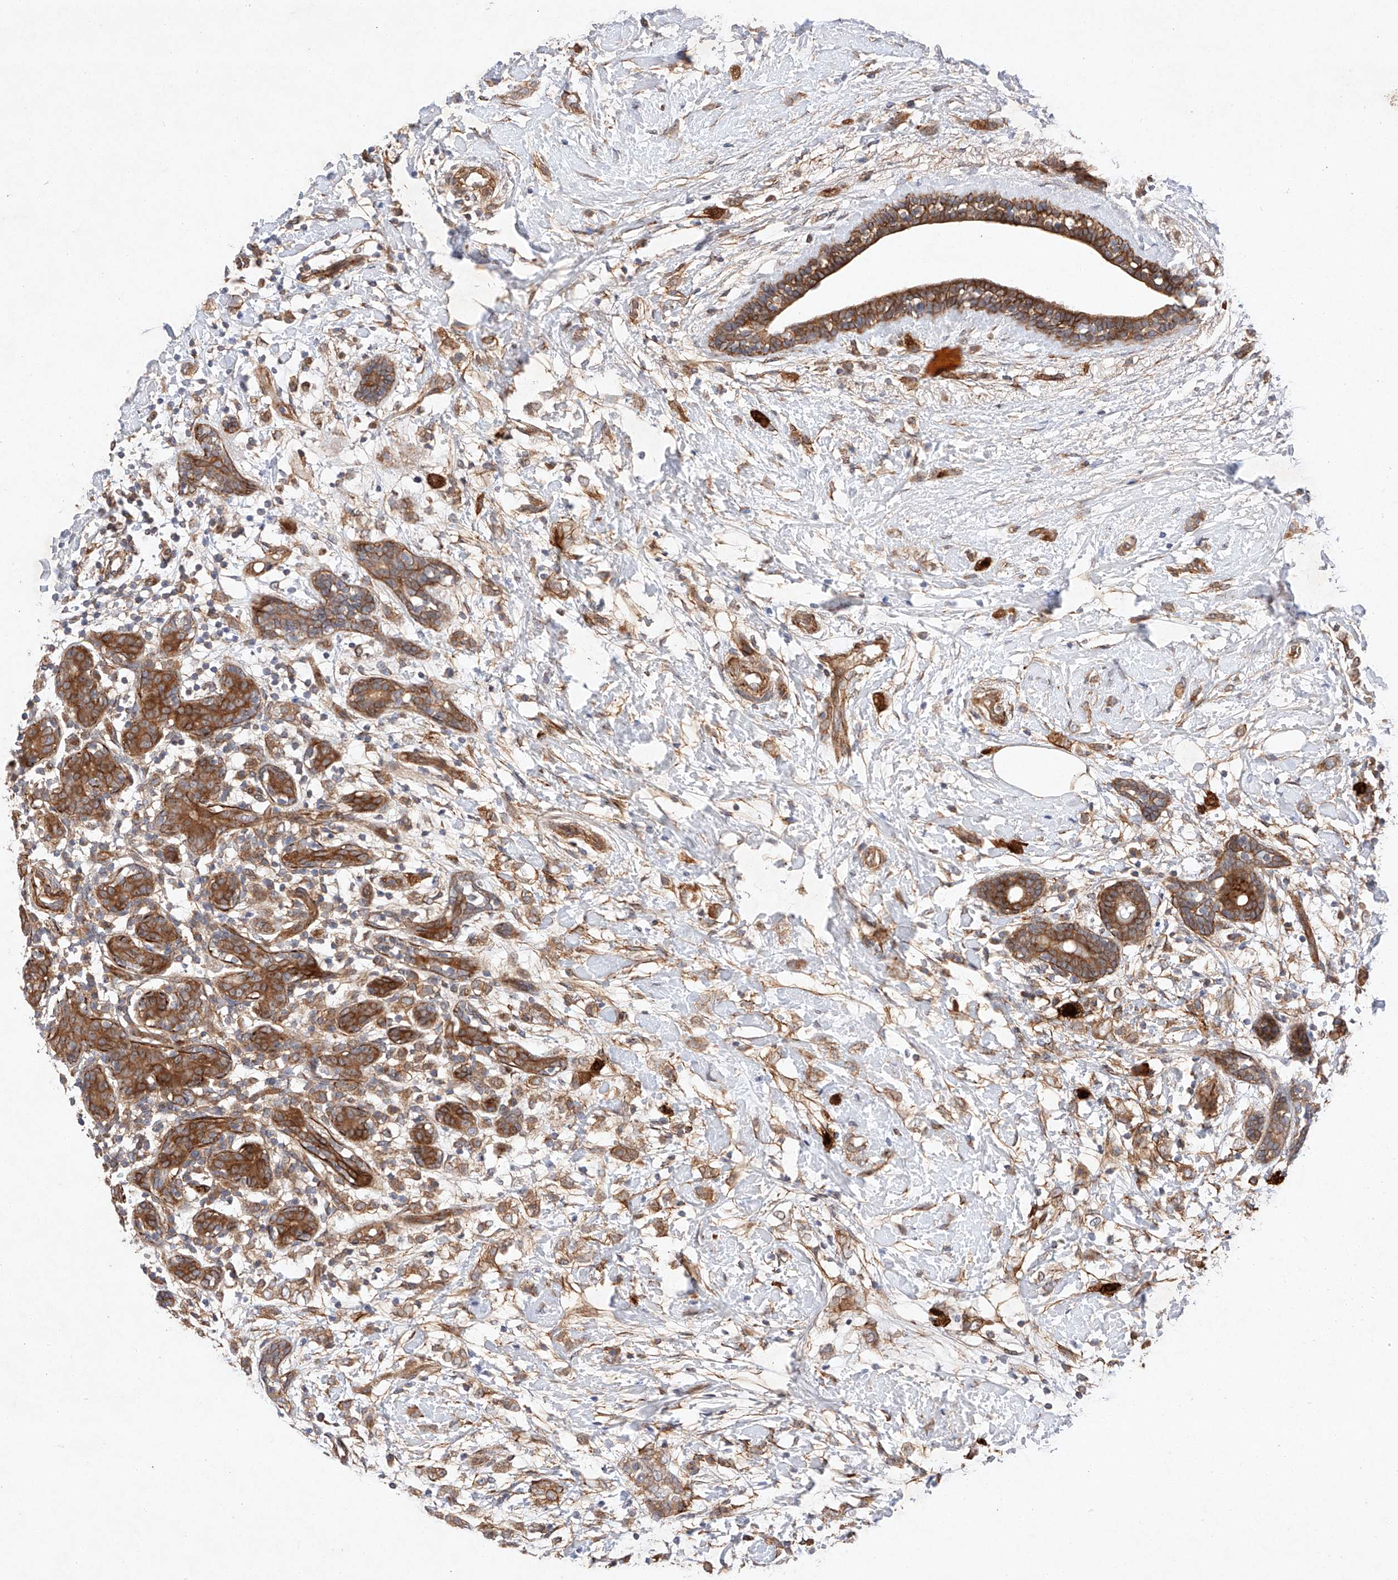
{"staining": {"intensity": "moderate", "quantity": ">75%", "location": "cytoplasmic/membranous"}, "tissue": "breast cancer", "cell_type": "Tumor cells", "image_type": "cancer", "snomed": [{"axis": "morphology", "description": "Normal tissue, NOS"}, {"axis": "morphology", "description": "Lobular carcinoma"}, {"axis": "topography", "description": "Breast"}], "caption": "Approximately >75% of tumor cells in breast cancer demonstrate moderate cytoplasmic/membranous protein staining as visualized by brown immunohistochemical staining.", "gene": "RAB23", "patient": {"sex": "female", "age": 47}}